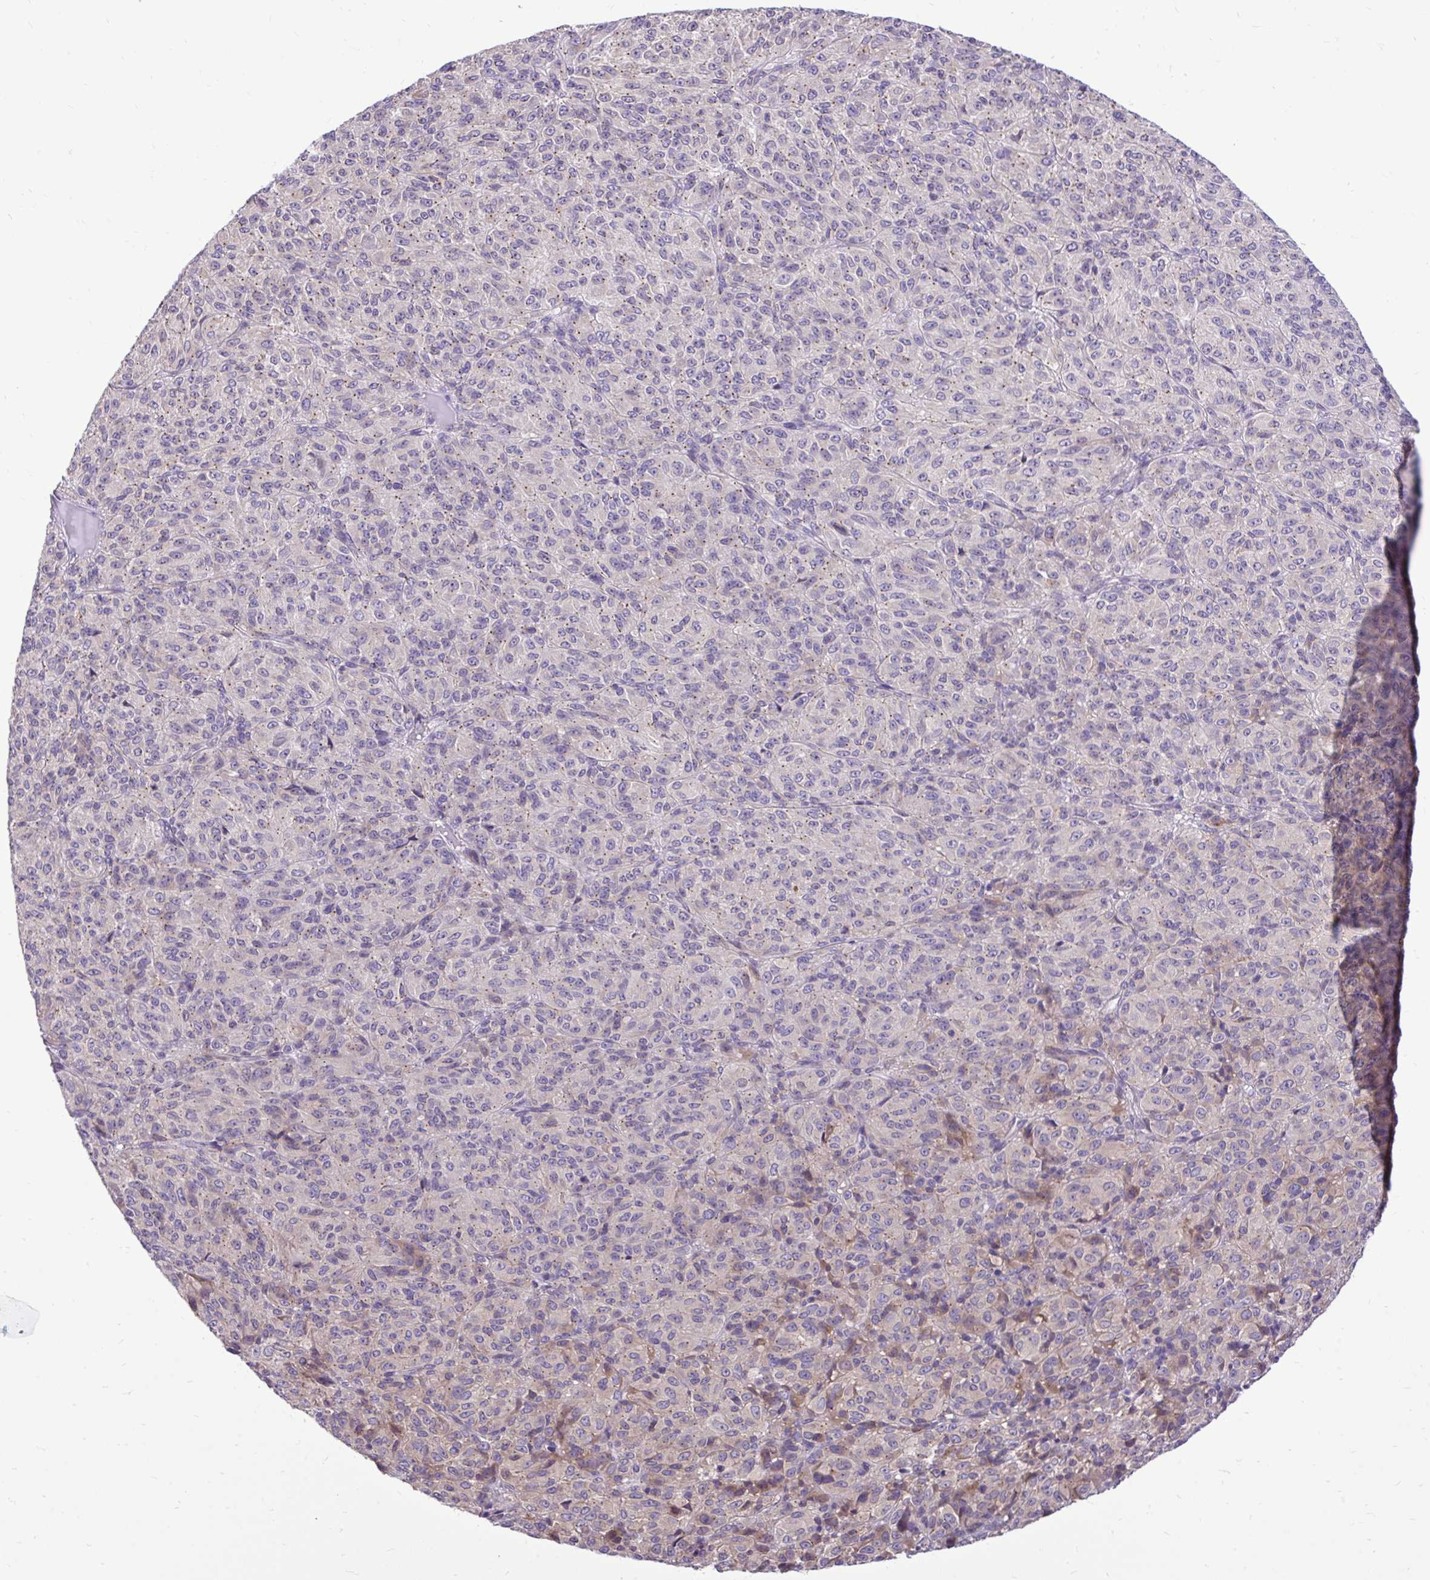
{"staining": {"intensity": "weak", "quantity": "<25%", "location": "cytoplasmic/membranous"}, "tissue": "melanoma", "cell_type": "Tumor cells", "image_type": "cancer", "snomed": [{"axis": "morphology", "description": "Malignant melanoma, Metastatic site"}, {"axis": "topography", "description": "Brain"}], "caption": "DAB immunohistochemical staining of human melanoma shows no significant staining in tumor cells. (Stains: DAB (3,3'-diaminobenzidine) IHC with hematoxylin counter stain, Microscopy: brightfield microscopy at high magnification).", "gene": "CEACAM18", "patient": {"sex": "female", "age": 56}}